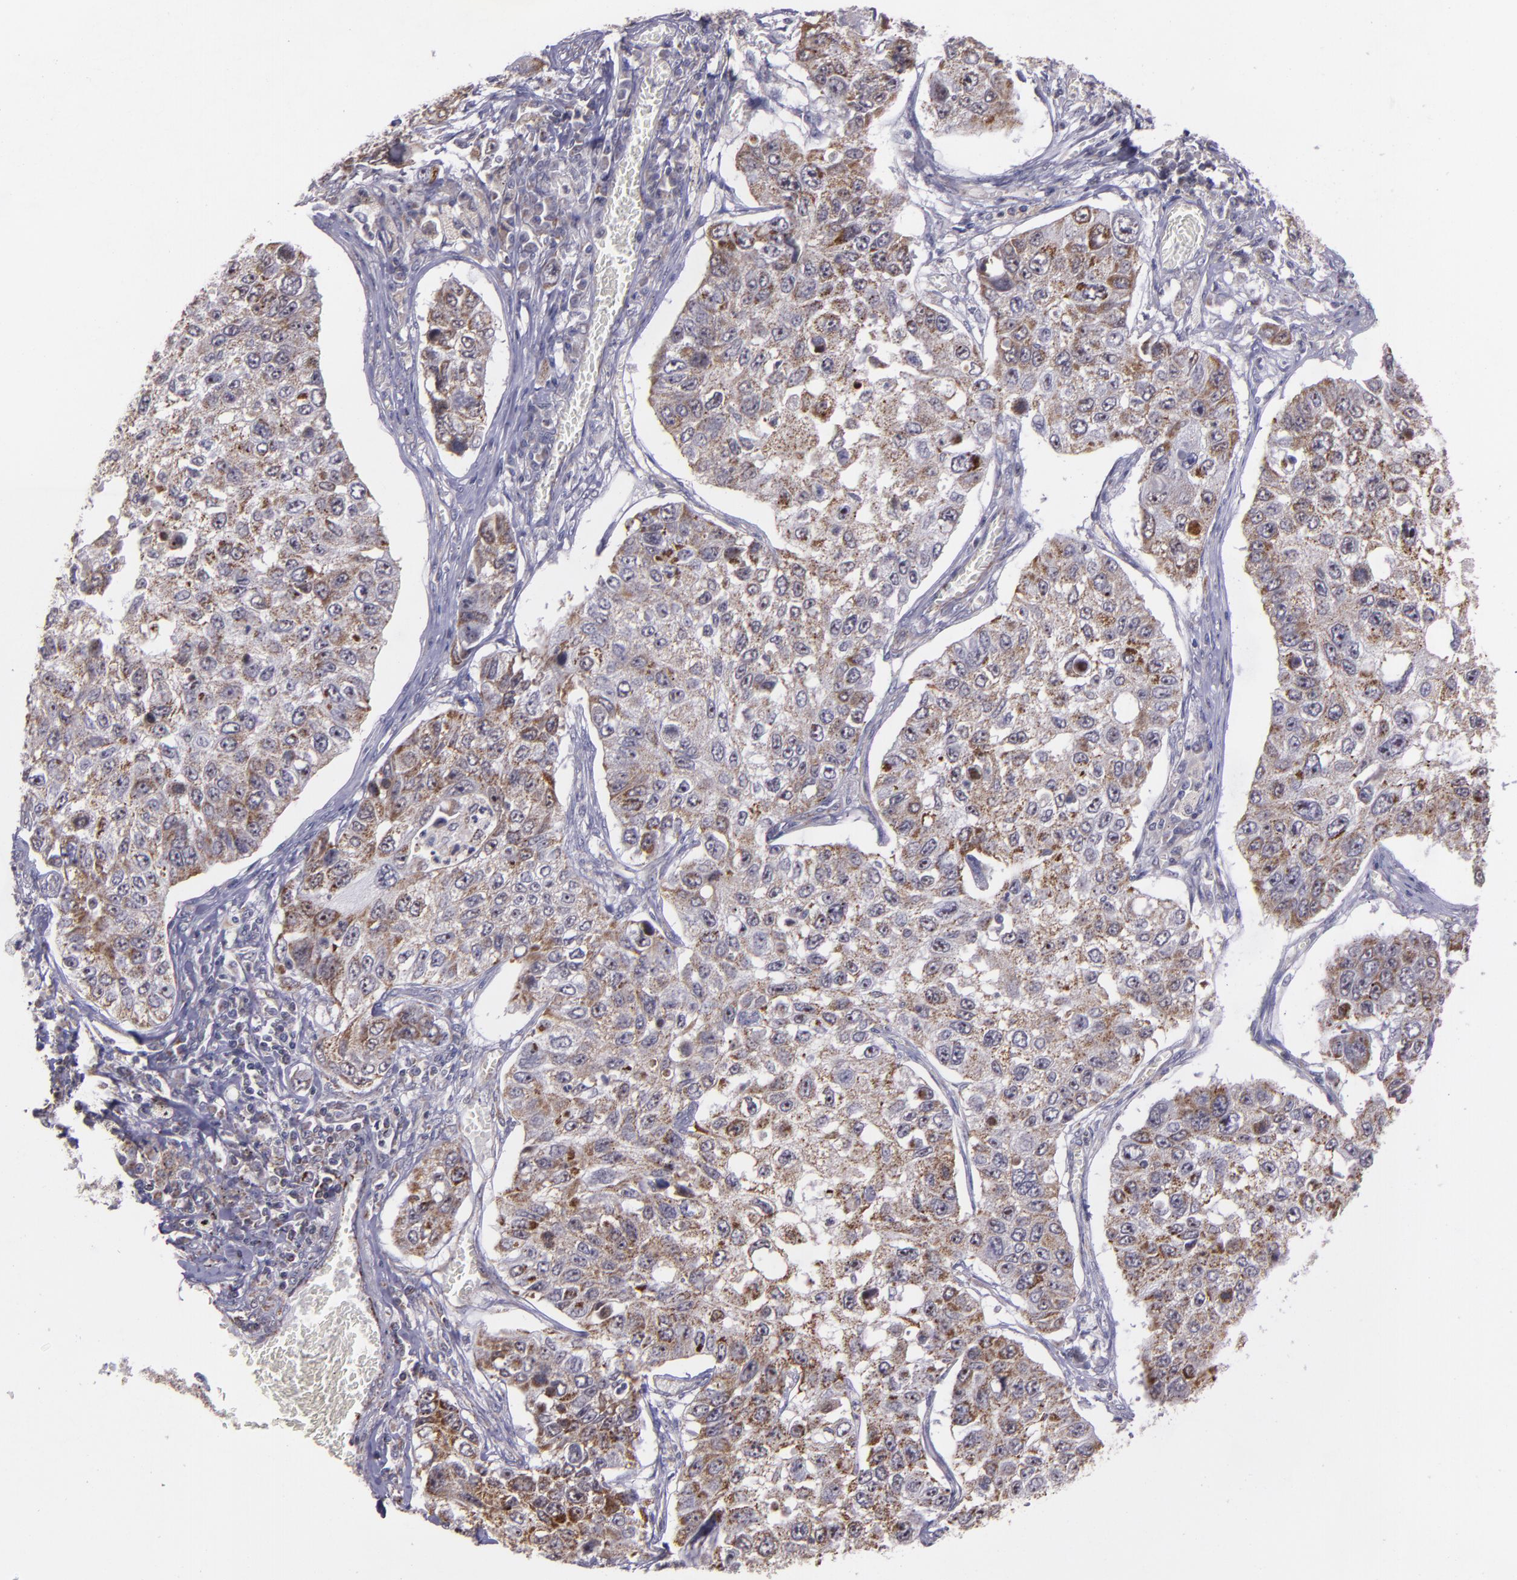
{"staining": {"intensity": "moderate", "quantity": ">75%", "location": "cytoplasmic/membranous"}, "tissue": "lung cancer", "cell_type": "Tumor cells", "image_type": "cancer", "snomed": [{"axis": "morphology", "description": "Squamous cell carcinoma, NOS"}, {"axis": "topography", "description": "Lung"}], "caption": "Immunohistochemistry (IHC) of human lung squamous cell carcinoma demonstrates medium levels of moderate cytoplasmic/membranous expression in about >75% of tumor cells. The staining was performed using DAB, with brown indicating positive protein expression. Nuclei are stained blue with hematoxylin.", "gene": "LONP1", "patient": {"sex": "male", "age": 71}}